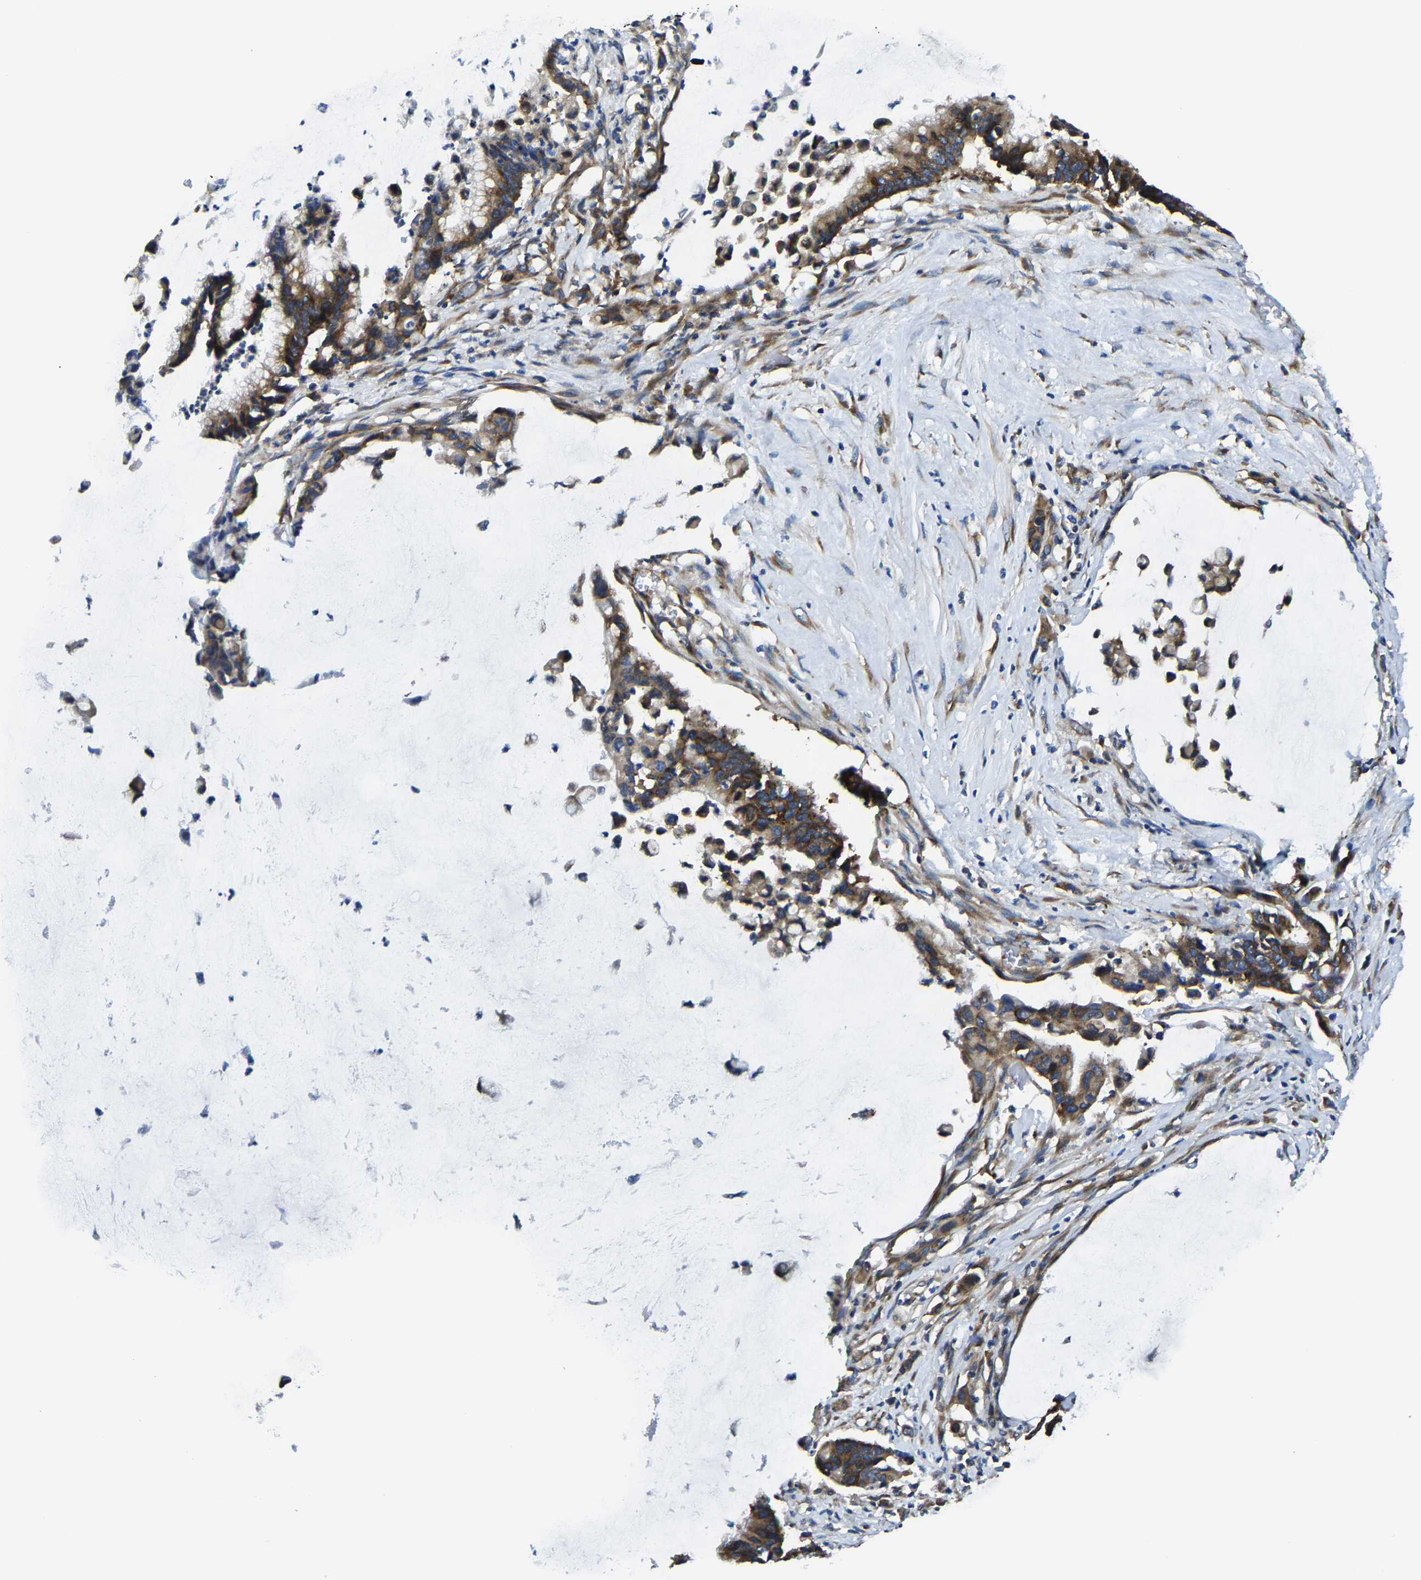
{"staining": {"intensity": "moderate", "quantity": ">75%", "location": "cytoplasmic/membranous"}, "tissue": "pancreatic cancer", "cell_type": "Tumor cells", "image_type": "cancer", "snomed": [{"axis": "morphology", "description": "Adenocarcinoma, NOS"}, {"axis": "topography", "description": "Pancreas"}], "caption": "There is medium levels of moderate cytoplasmic/membranous staining in tumor cells of pancreatic cancer (adenocarcinoma), as demonstrated by immunohistochemical staining (brown color).", "gene": "G3BP2", "patient": {"sex": "male", "age": 41}}